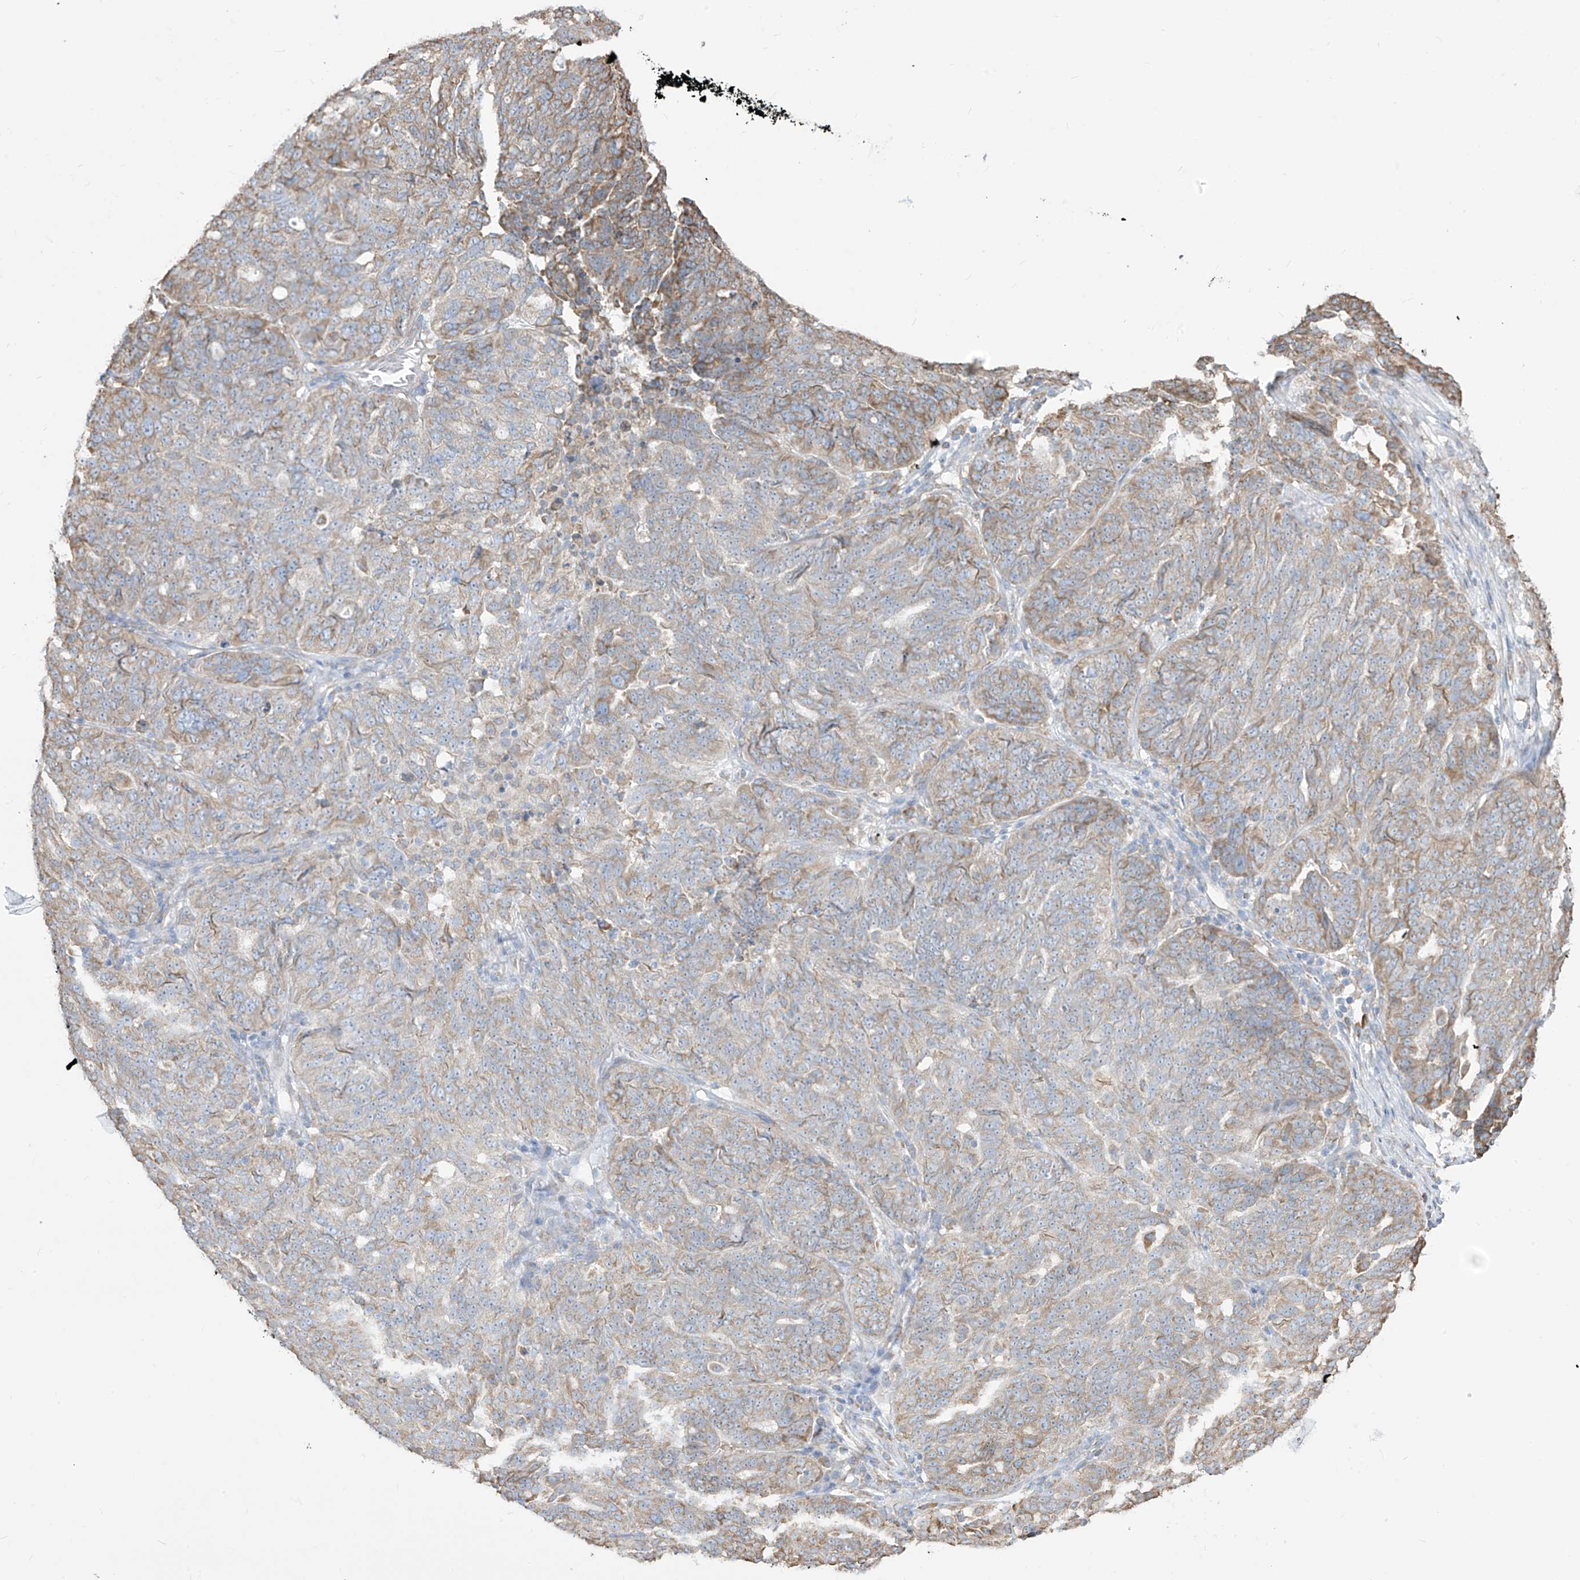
{"staining": {"intensity": "weak", "quantity": "25%-75%", "location": "cytoplasmic/membranous"}, "tissue": "ovarian cancer", "cell_type": "Tumor cells", "image_type": "cancer", "snomed": [{"axis": "morphology", "description": "Cystadenocarcinoma, serous, NOS"}, {"axis": "topography", "description": "Ovary"}], "caption": "Brown immunohistochemical staining in ovarian cancer demonstrates weak cytoplasmic/membranous expression in about 25%-75% of tumor cells.", "gene": "PDIA6", "patient": {"sex": "female", "age": 59}}